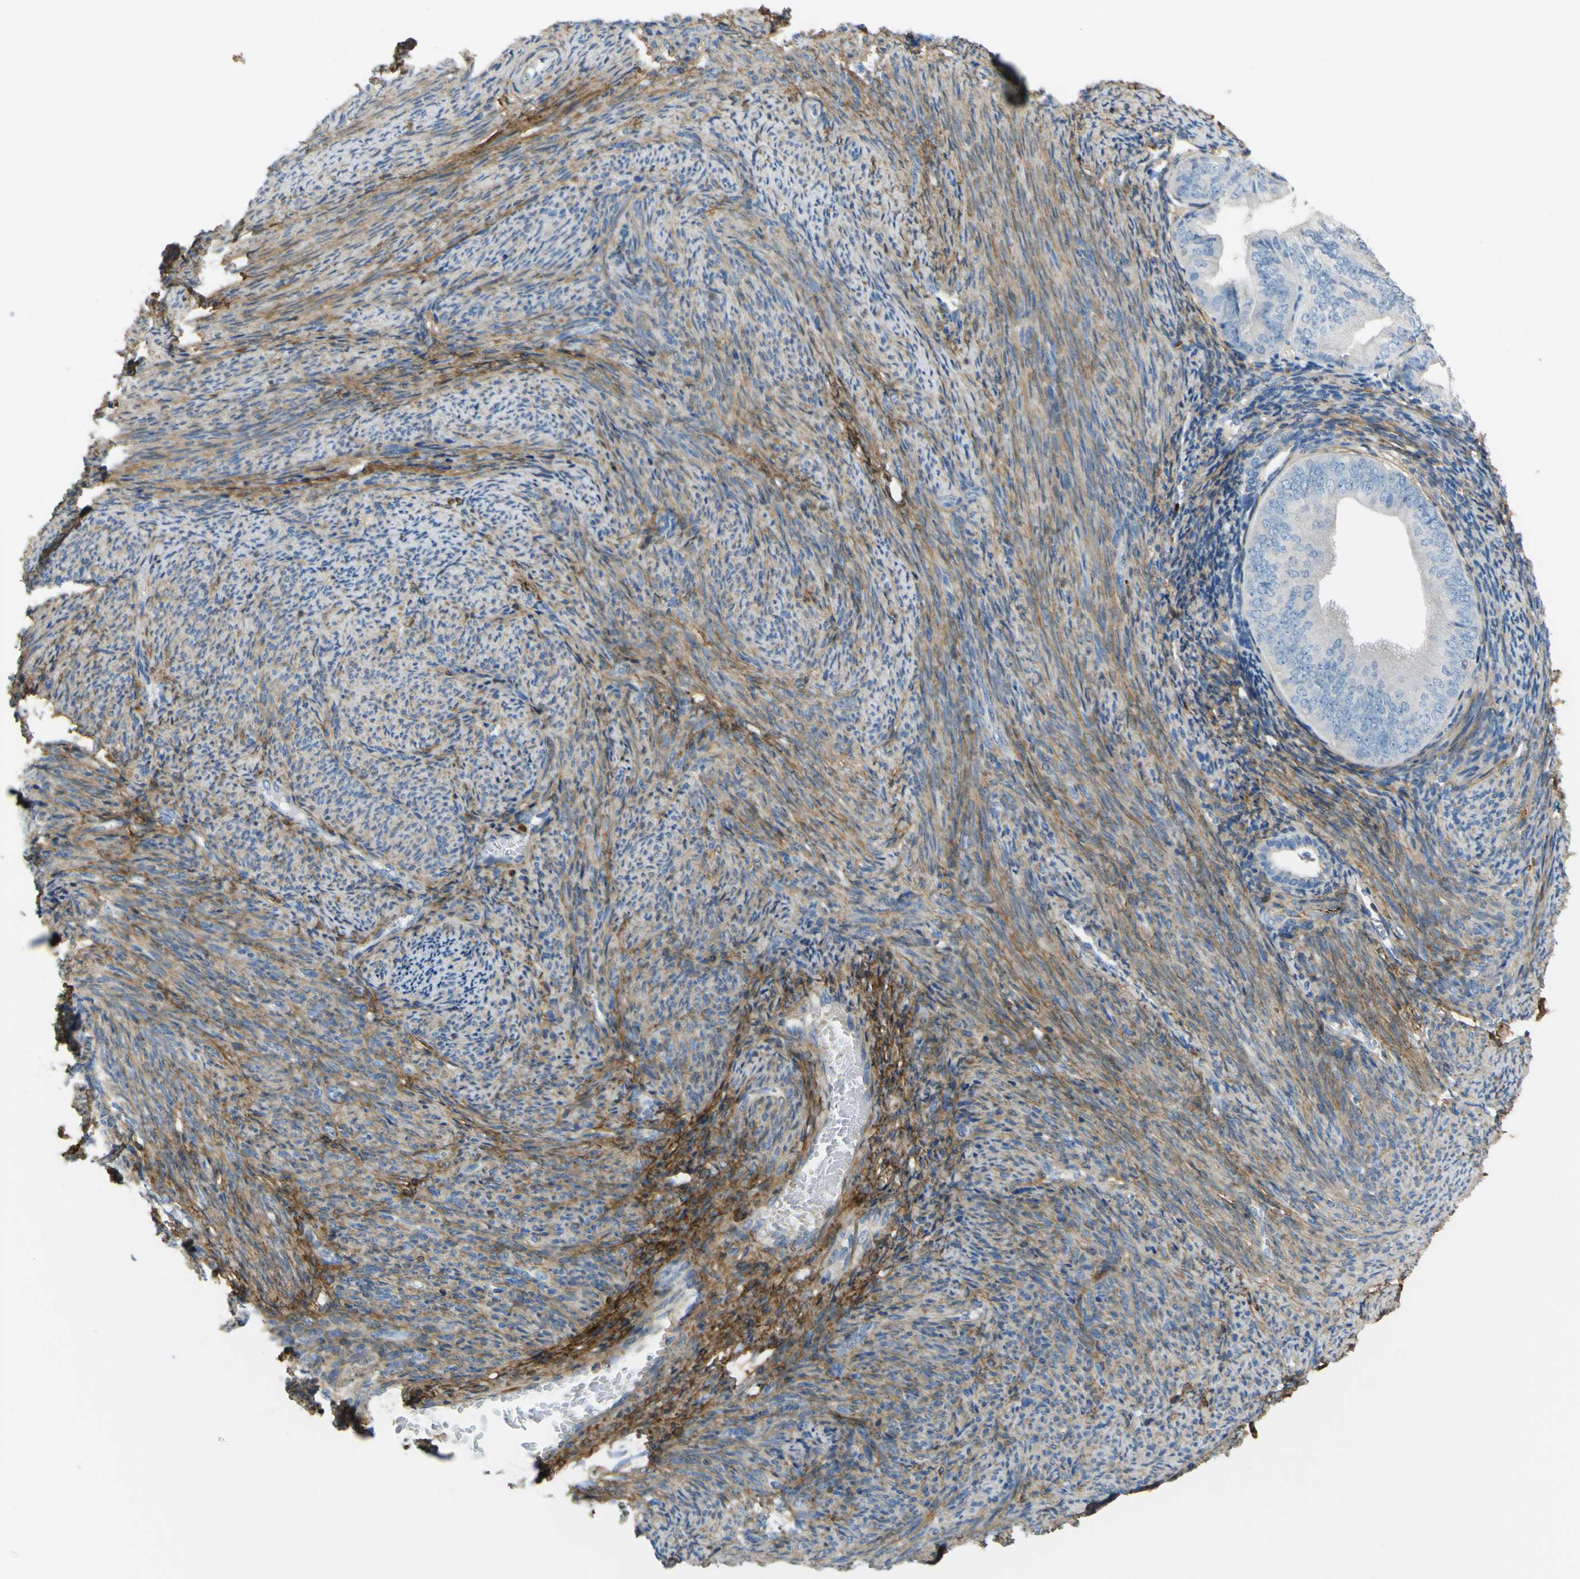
{"staining": {"intensity": "weak", "quantity": "<25%", "location": "cytoplasmic/membranous"}, "tissue": "endometrial cancer", "cell_type": "Tumor cells", "image_type": "cancer", "snomed": [{"axis": "morphology", "description": "Adenocarcinoma, NOS"}, {"axis": "topography", "description": "Endometrium"}], "caption": "This photomicrograph is of endometrial adenocarcinoma stained with immunohistochemistry (IHC) to label a protein in brown with the nuclei are counter-stained blue. There is no positivity in tumor cells. Brightfield microscopy of immunohistochemistry (IHC) stained with DAB (3,3'-diaminobenzidine) (brown) and hematoxylin (blue), captured at high magnification.", "gene": "OGN", "patient": {"sex": "female", "age": 63}}